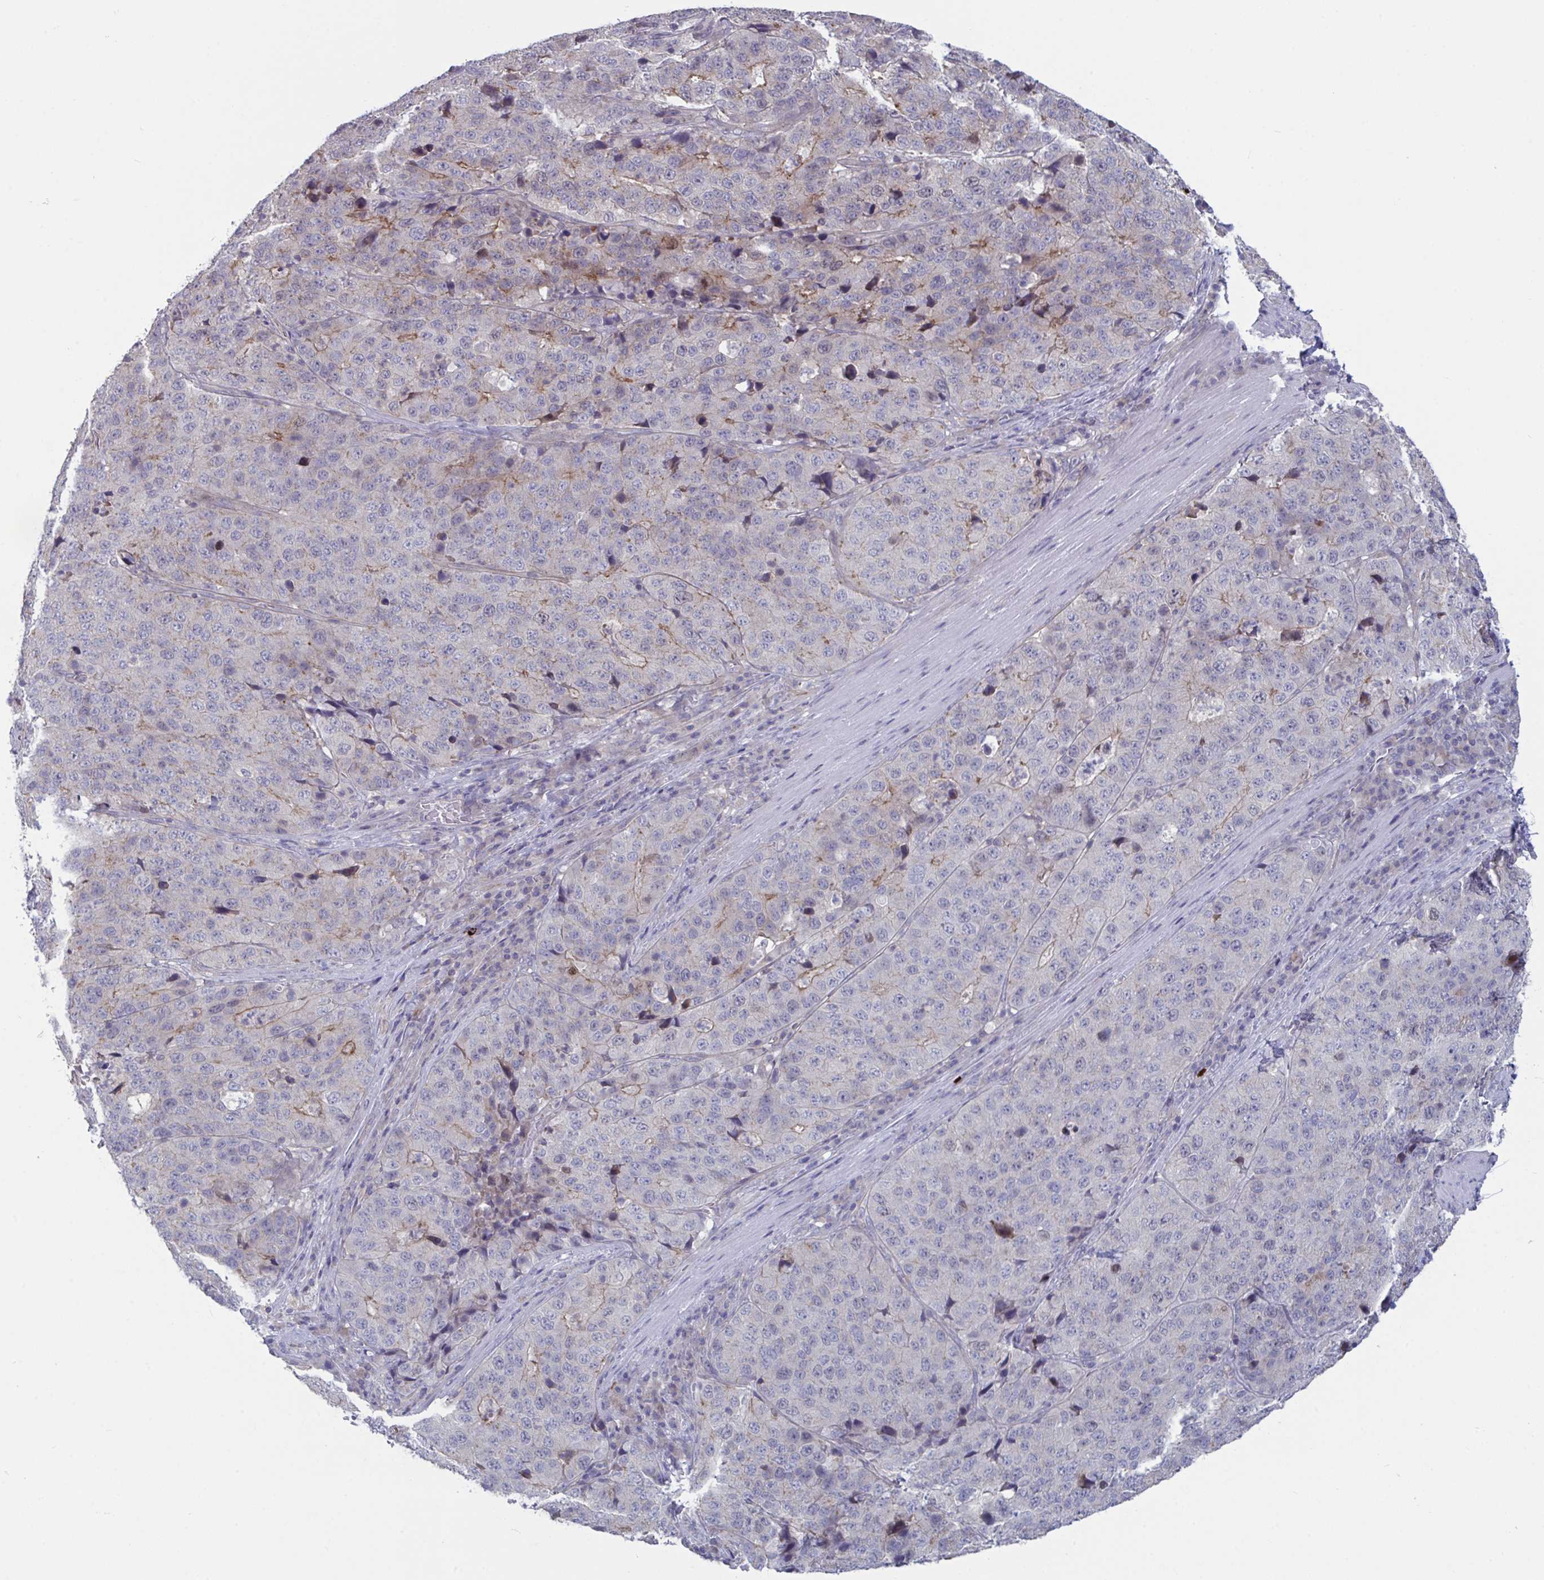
{"staining": {"intensity": "moderate", "quantity": "<25%", "location": "cytoplasmic/membranous"}, "tissue": "stomach cancer", "cell_type": "Tumor cells", "image_type": "cancer", "snomed": [{"axis": "morphology", "description": "Adenocarcinoma, NOS"}, {"axis": "topography", "description": "Stomach"}], "caption": "An IHC micrograph of tumor tissue is shown. Protein staining in brown labels moderate cytoplasmic/membranous positivity in stomach cancer within tumor cells. (DAB (3,3'-diaminobenzidine) IHC, brown staining for protein, blue staining for nuclei).", "gene": "STK26", "patient": {"sex": "male", "age": 71}}